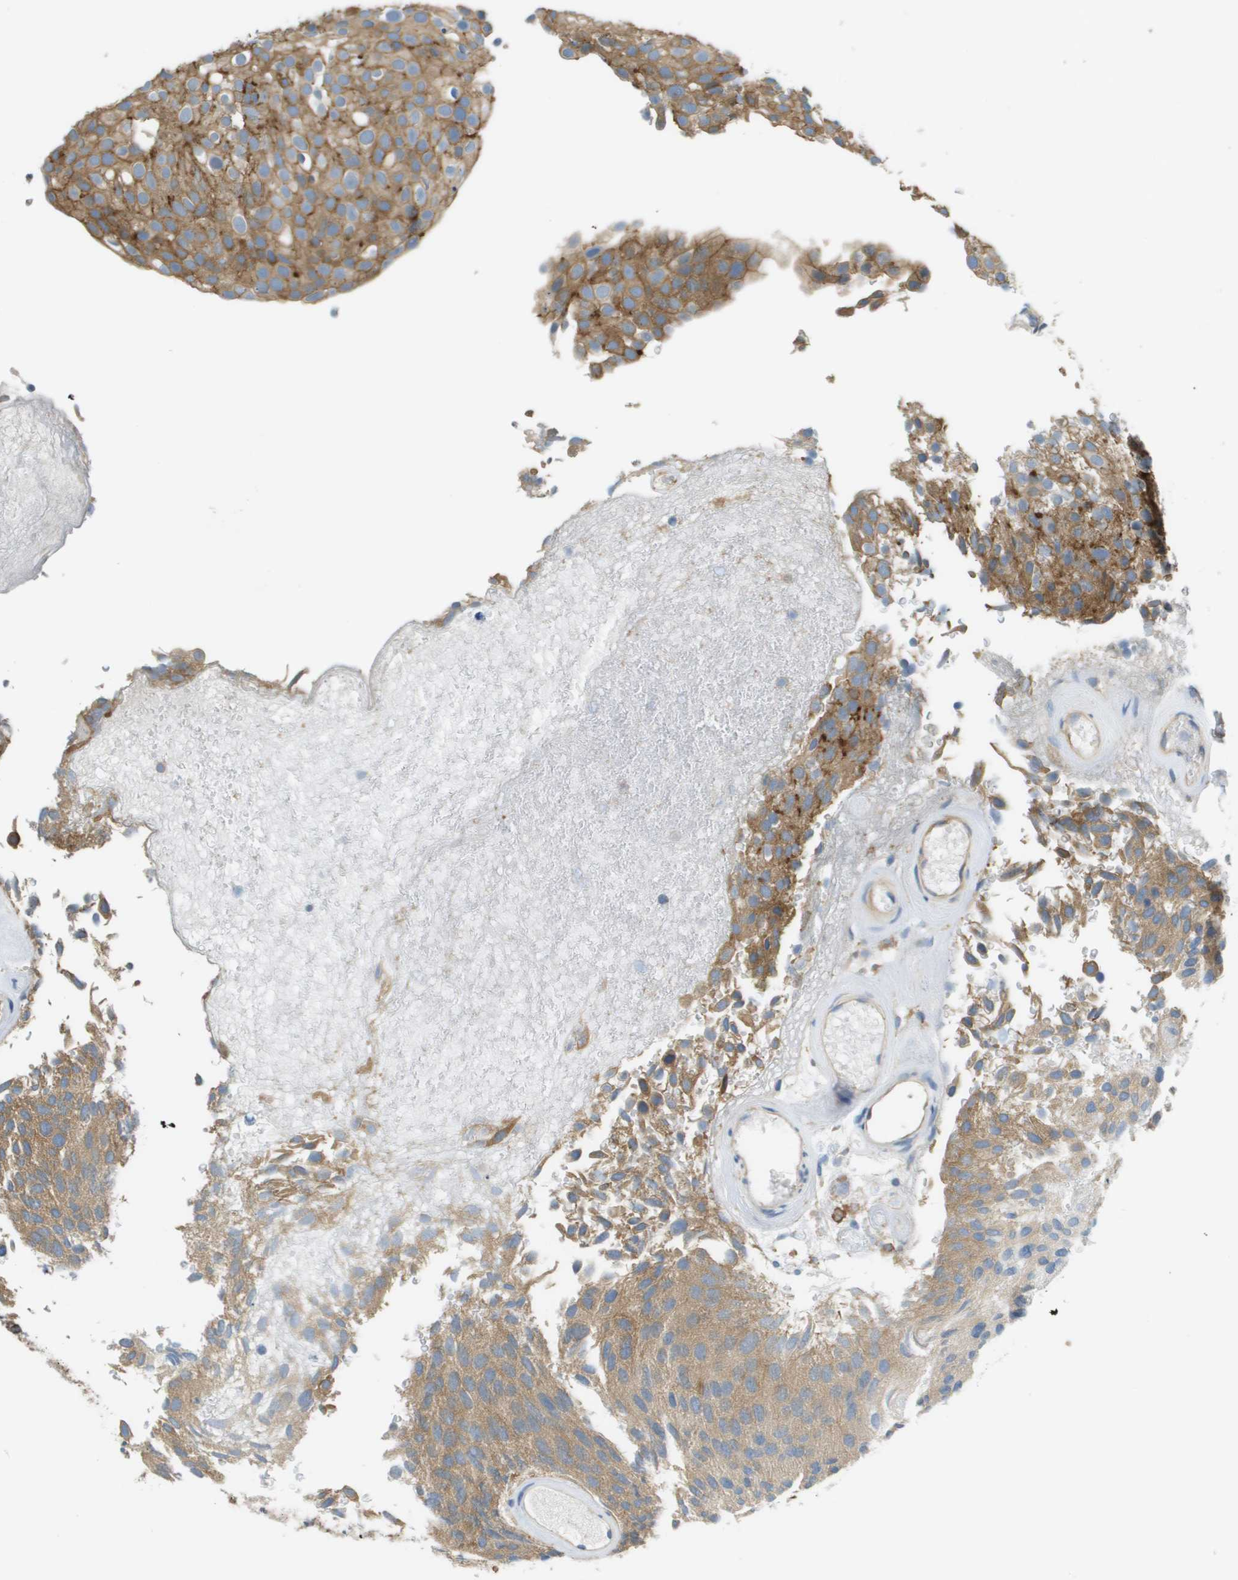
{"staining": {"intensity": "moderate", "quantity": ">75%", "location": "cytoplasmic/membranous"}, "tissue": "urothelial cancer", "cell_type": "Tumor cells", "image_type": "cancer", "snomed": [{"axis": "morphology", "description": "Urothelial carcinoma, Low grade"}, {"axis": "topography", "description": "Urinary bladder"}], "caption": "An IHC photomicrograph of neoplastic tissue is shown. Protein staining in brown highlights moderate cytoplasmic/membranous positivity in low-grade urothelial carcinoma within tumor cells.", "gene": "CORO1B", "patient": {"sex": "male", "age": 78}}